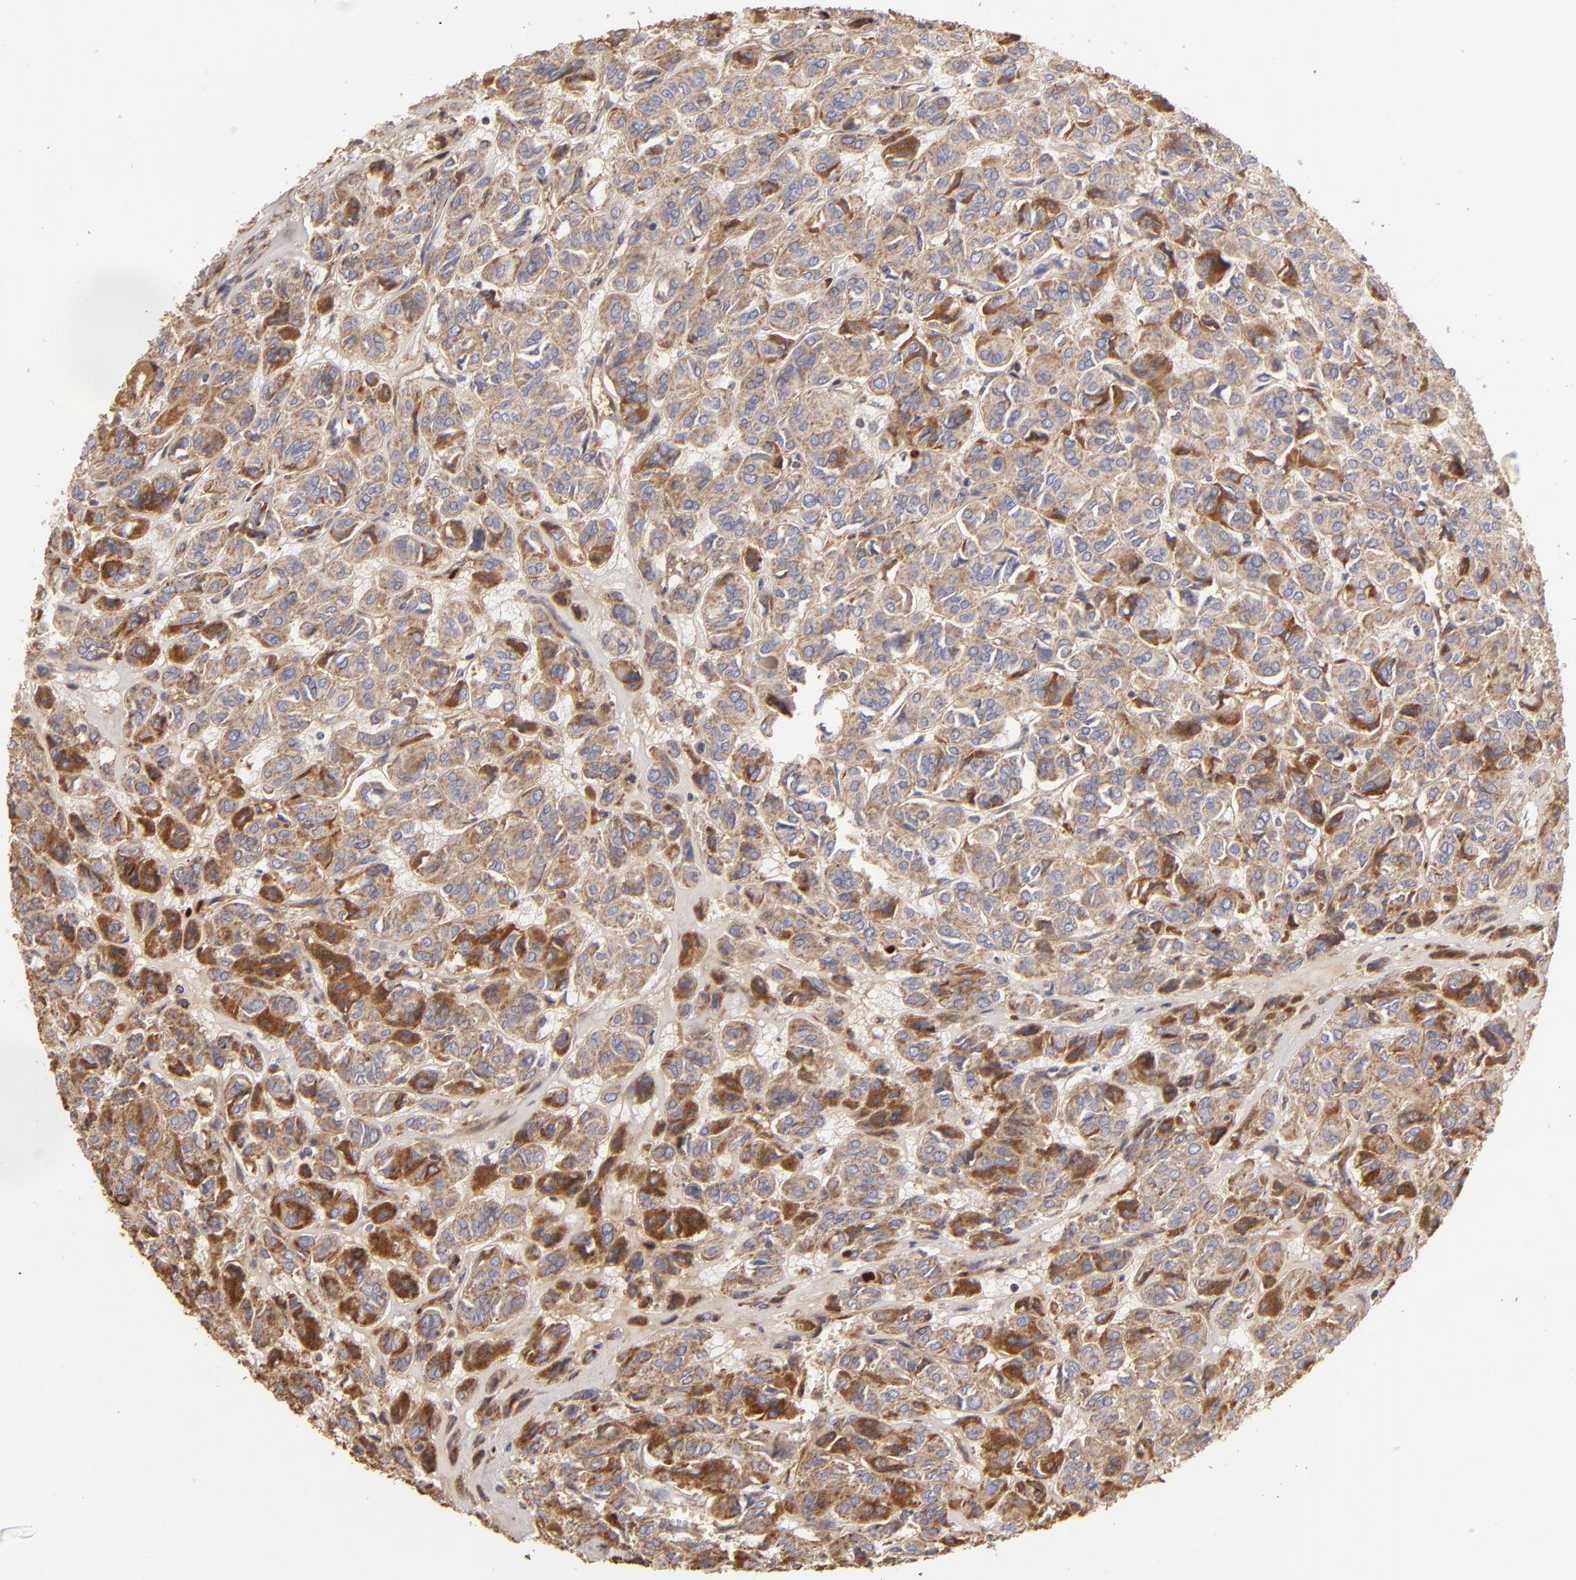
{"staining": {"intensity": "strong", "quantity": "25%-75%", "location": "cytoplasmic/membranous"}, "tissue": "thyroid cancer", "cell_type": "Tumor cells", "image_type": "cancer", "snomed": [{"axis": "morphology", "description": "Follicular adenoma carcinoma, NOS"}, {"axis": "topography", "description": "Thyroid gland"}], "caption": "Immunohistochemistry image of neoplastic tissue: human follicular adenoma carcinoma (thyroid) stained using immunohistochemistry (IHC) displays high levels of strong protein expression localized specifically in the cytoplasmic/membranous of tumor cells, appearing as a cytoplasmic/membranous brown color.", "gene": "CFB", "patient": {"sex": "female", "age": 71}}